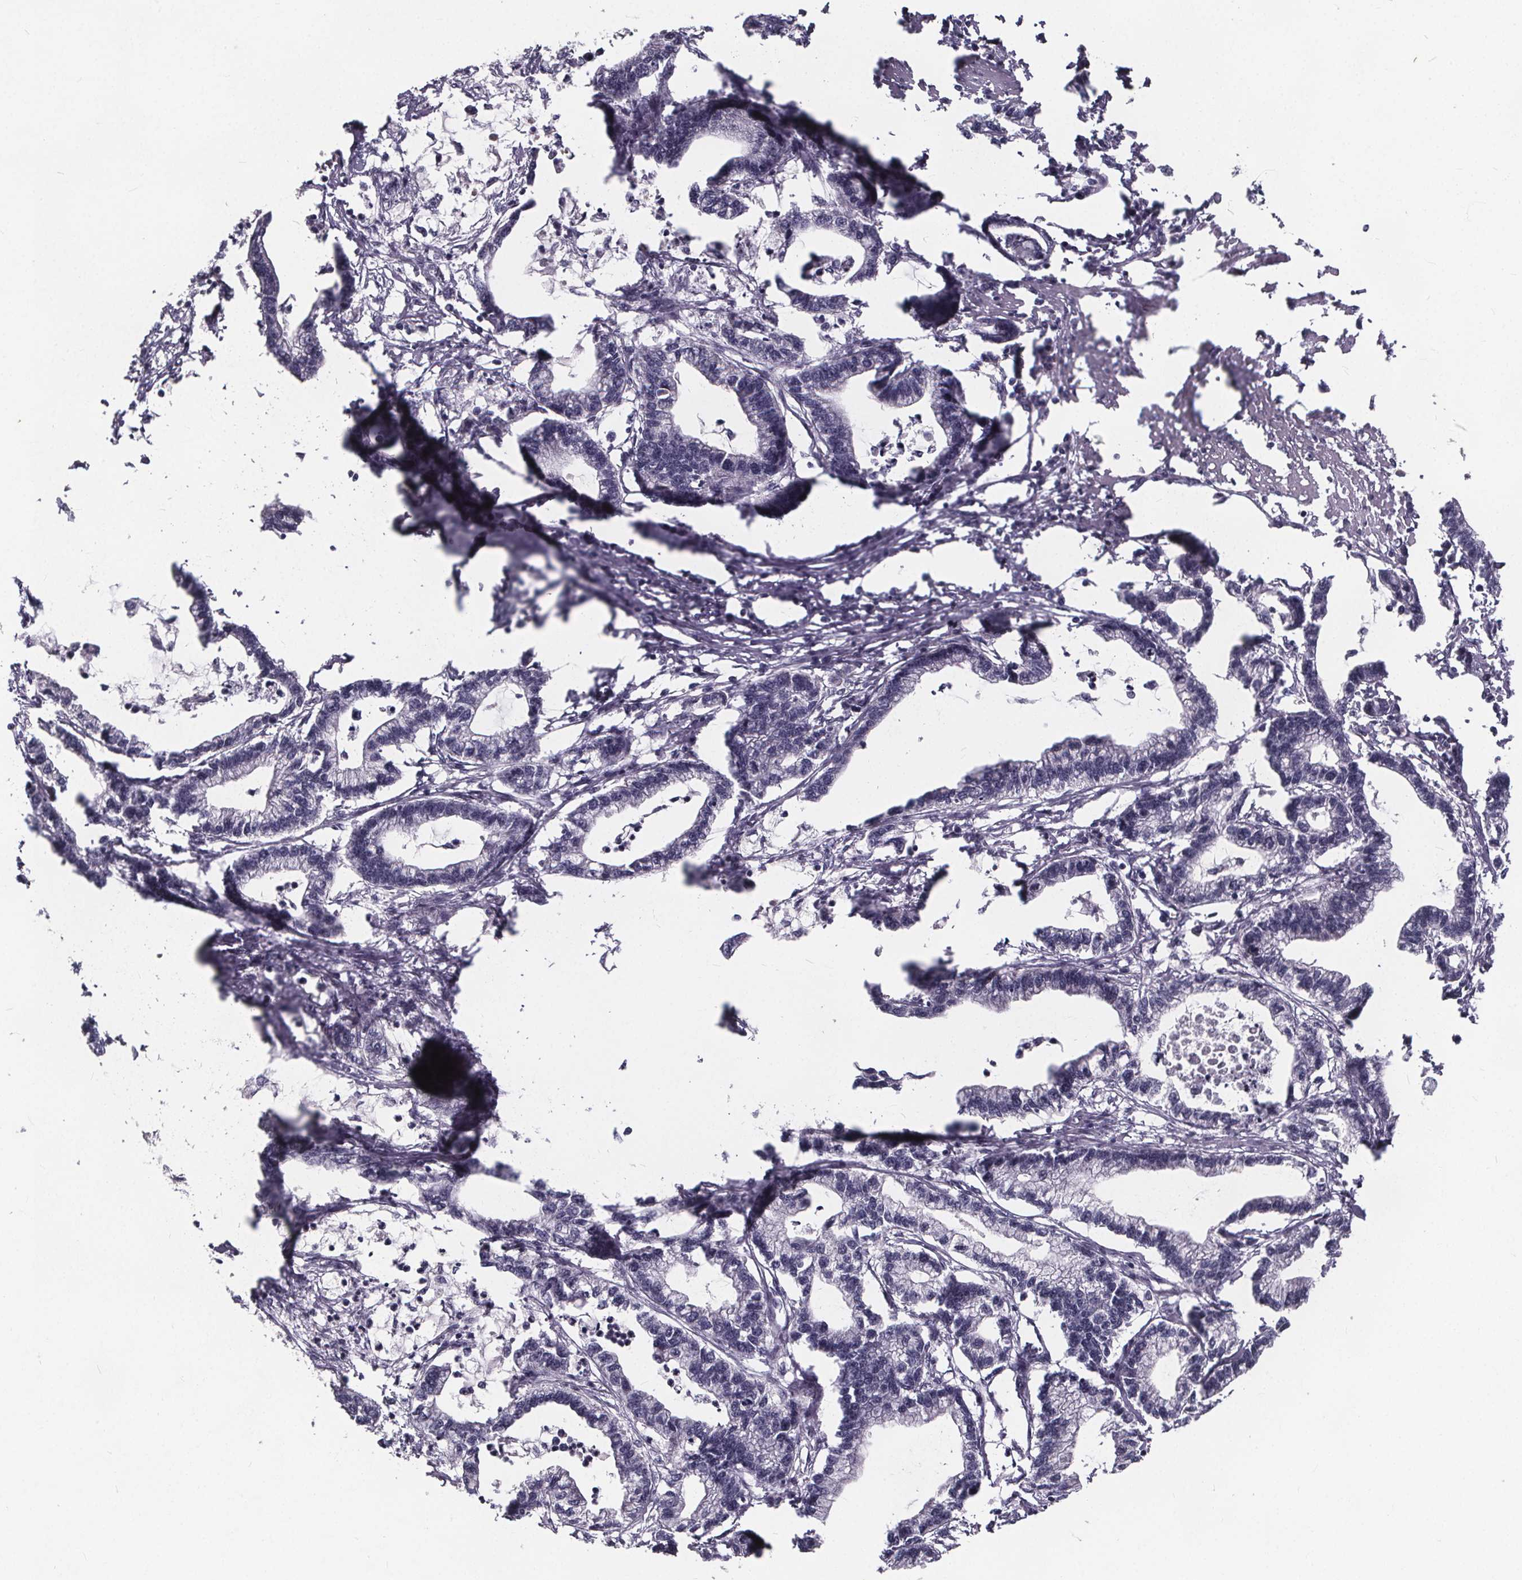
{"staining": {"intensity": "negative", "quantity": "none", "location": "none"}, "tissue": "stomach cancer", "cell_type": "Tumor cells", "image_type": "cancer", "snomed": [{"axis": "morphology", "description": "Adenocarcinoma, NOS"}, {"axis": "topography", "description": "Stomach"}], "caption": "Tumor cells show no significant protein expression in stomach adenocarcinoma. (DAB immunohistochemistry with hematoxylin counter stain).", "gene": "FAM181B", "patient": {"sex": "male", "age": 83}}